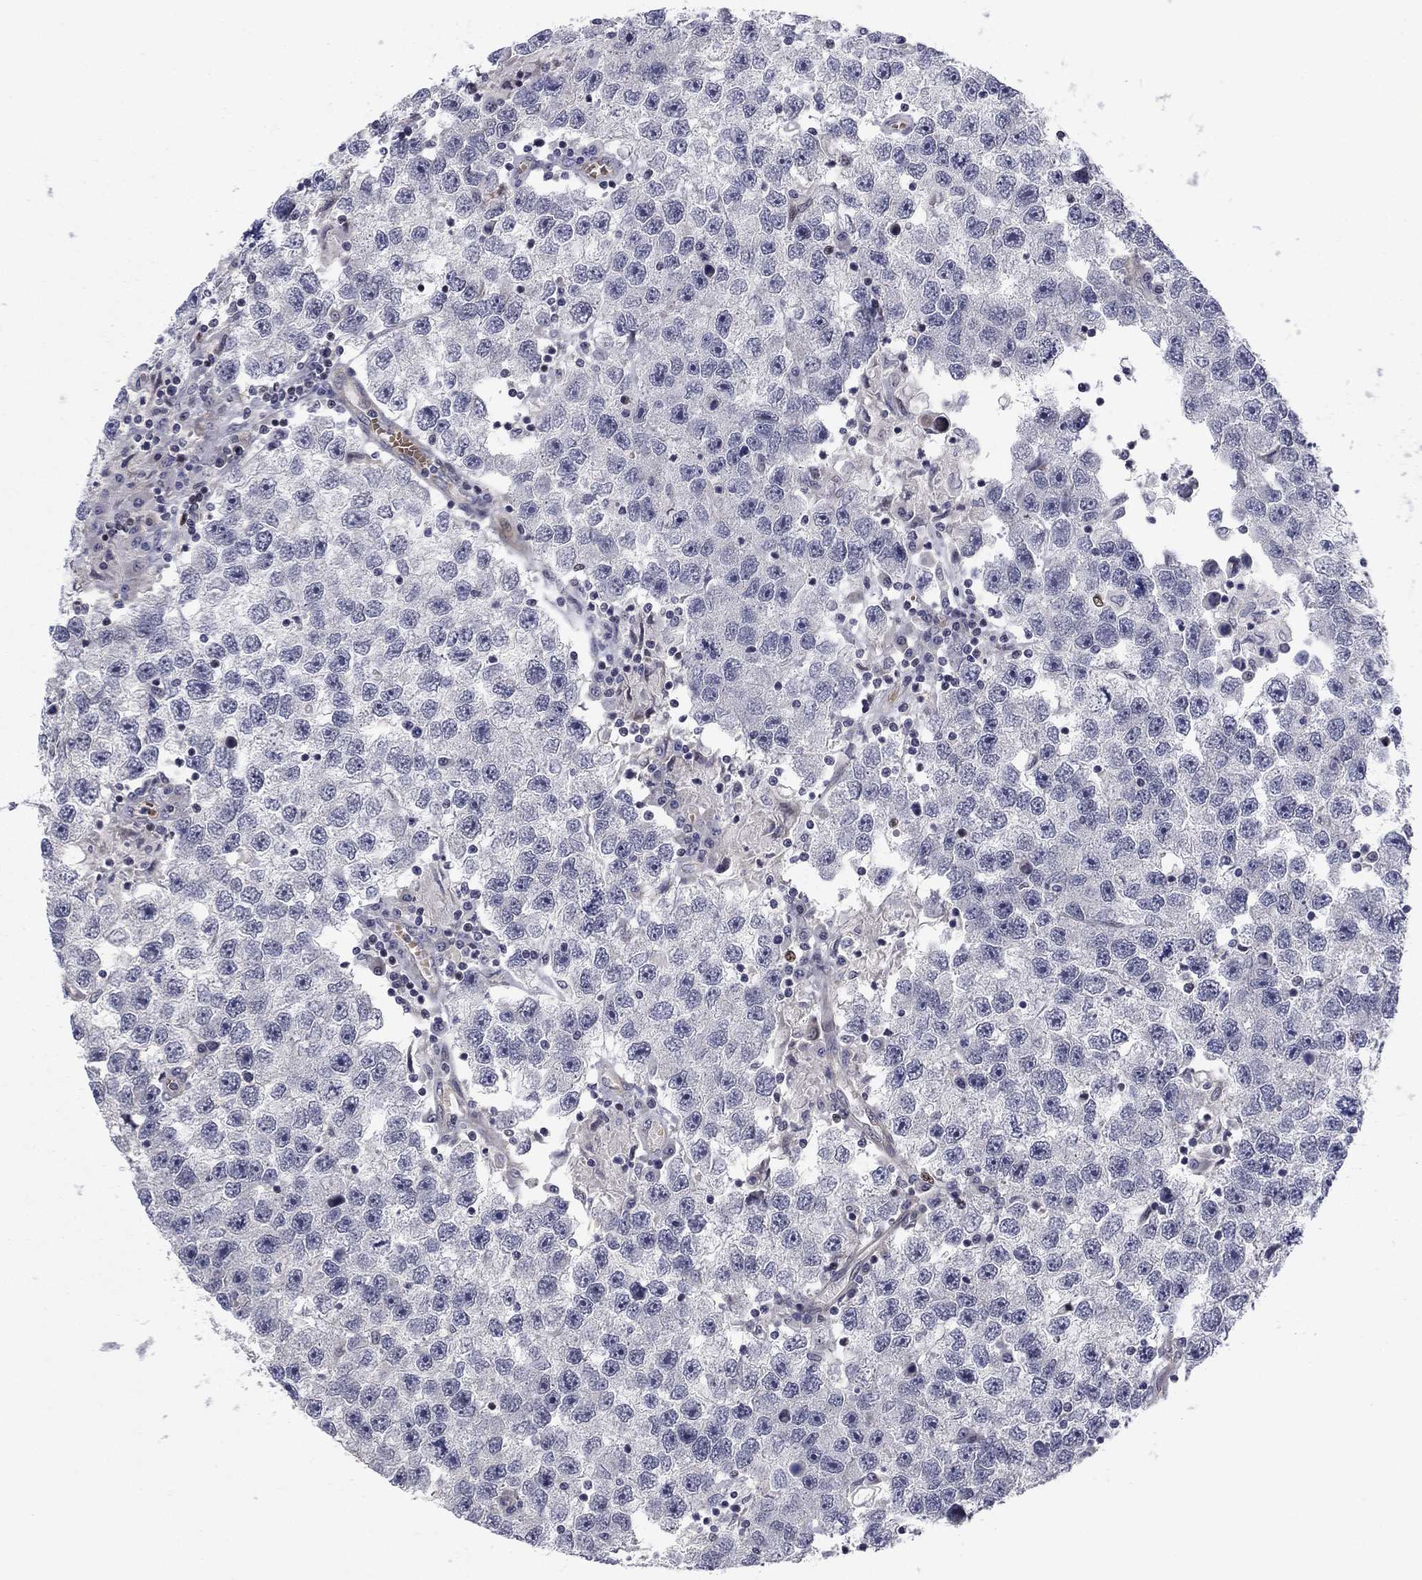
{"staining": {"intensity": "negative", "quantity": "none", "location": "none"}, "tissue": "testis cancer", "cell_type": "Tumor cells", "image_type": "cancer", "snomed": [{"axis": "morphology", "description": "Seminoma, NOS"}, {"axis": "topography", "description": "Testis"}], "caption": "Tumor cells are negative for protein expression in human testis seminoma.", "gene": "BCL11A", "patient": {"sex": "male", "age": 26}}